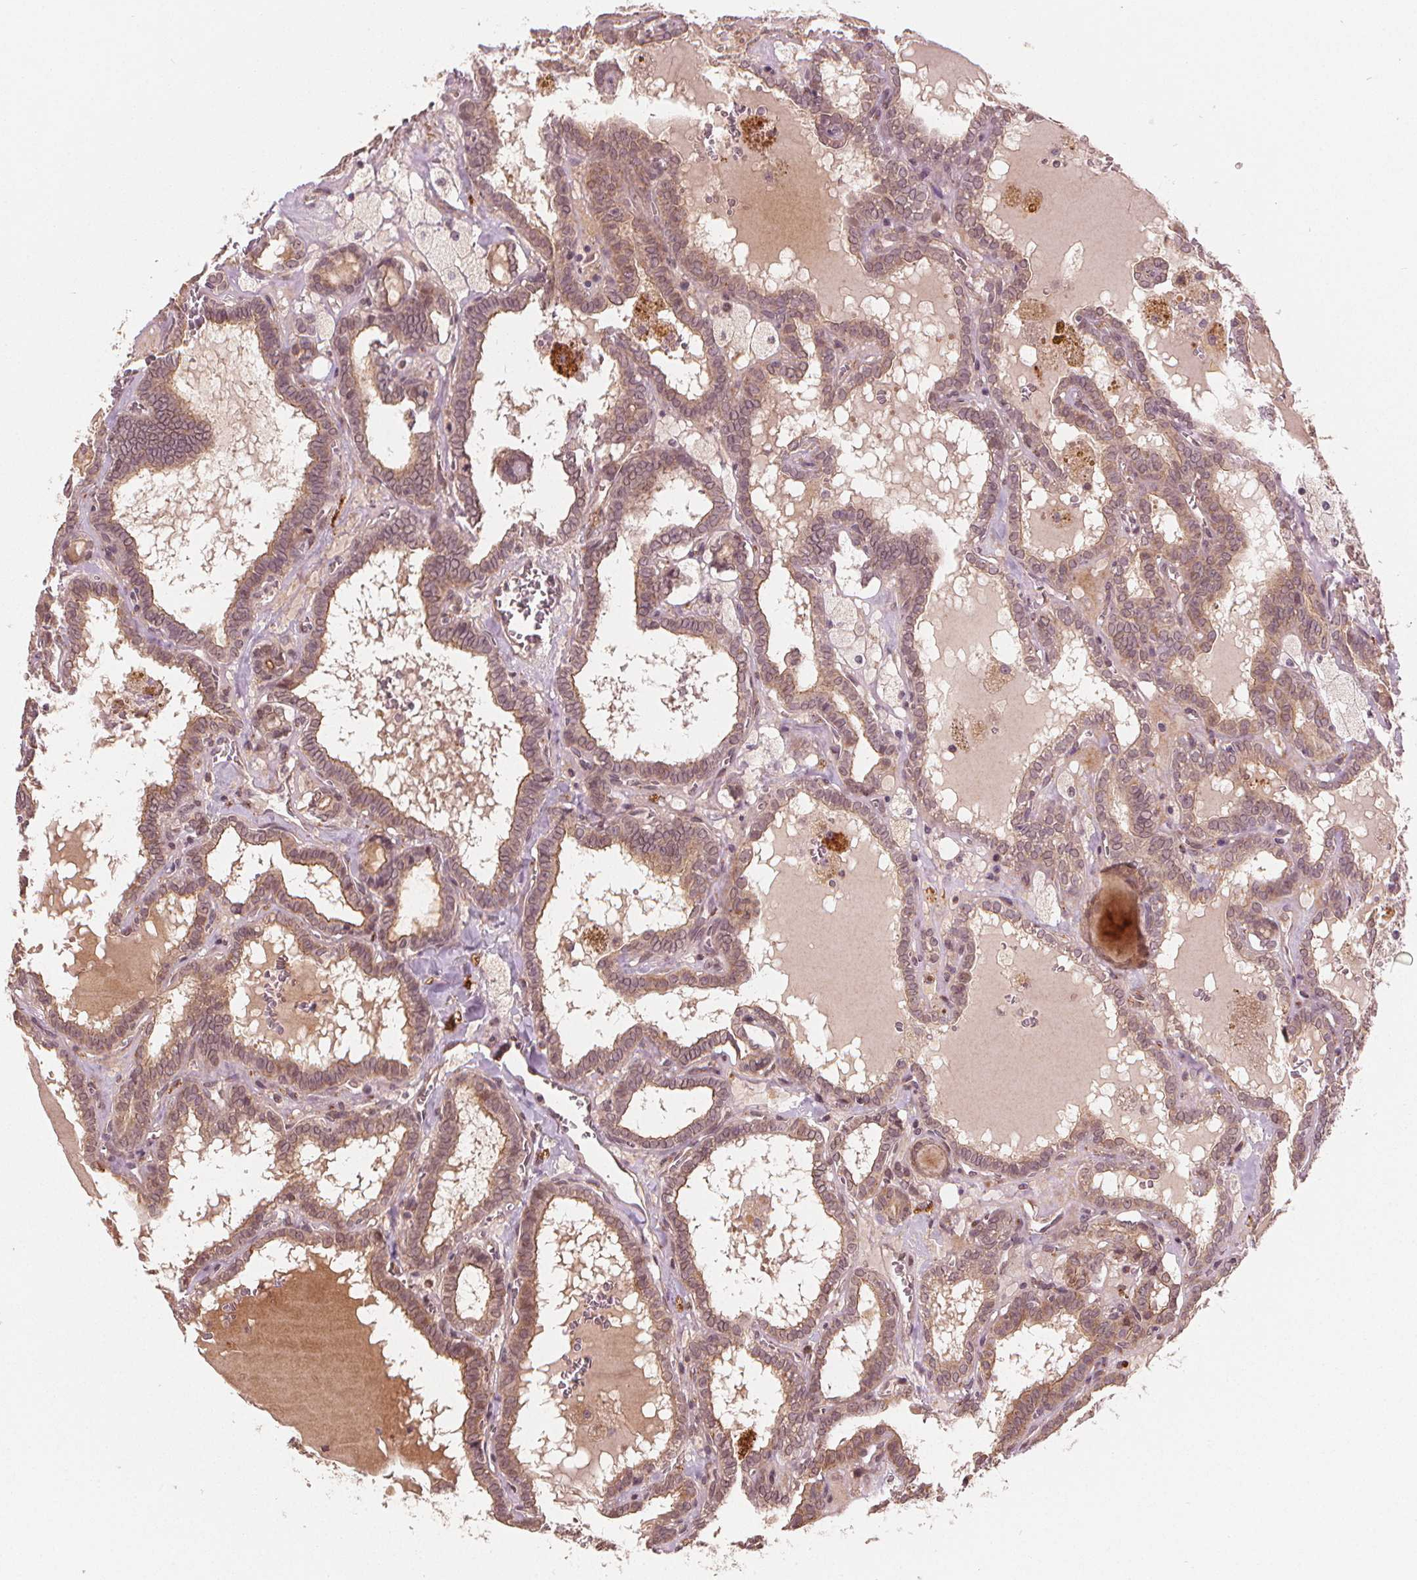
{"staining": {"intensity": "moderate", "quantity": ">75%", "location": "cytoplasmic/membranous"}, "tissue": "thyroid cancer", "cell_type": "Tumor cells", "image_type": "cancer", "snomed": [{"axis": "morphology", "description": "Papillary adenocarcinoma, NOS"}, {"axis": "topography", "description": "Thyroid gland"}], "caption": "This is a micrograph of immunohistochemistry (IHC) staining of thyroid papillary adenocarcinoma, which shows moderate expression in the cytoplasmic/membranous of tumor cells.", "gene": "CLBA1", "patient": {"sex": "female", "age": 39}}